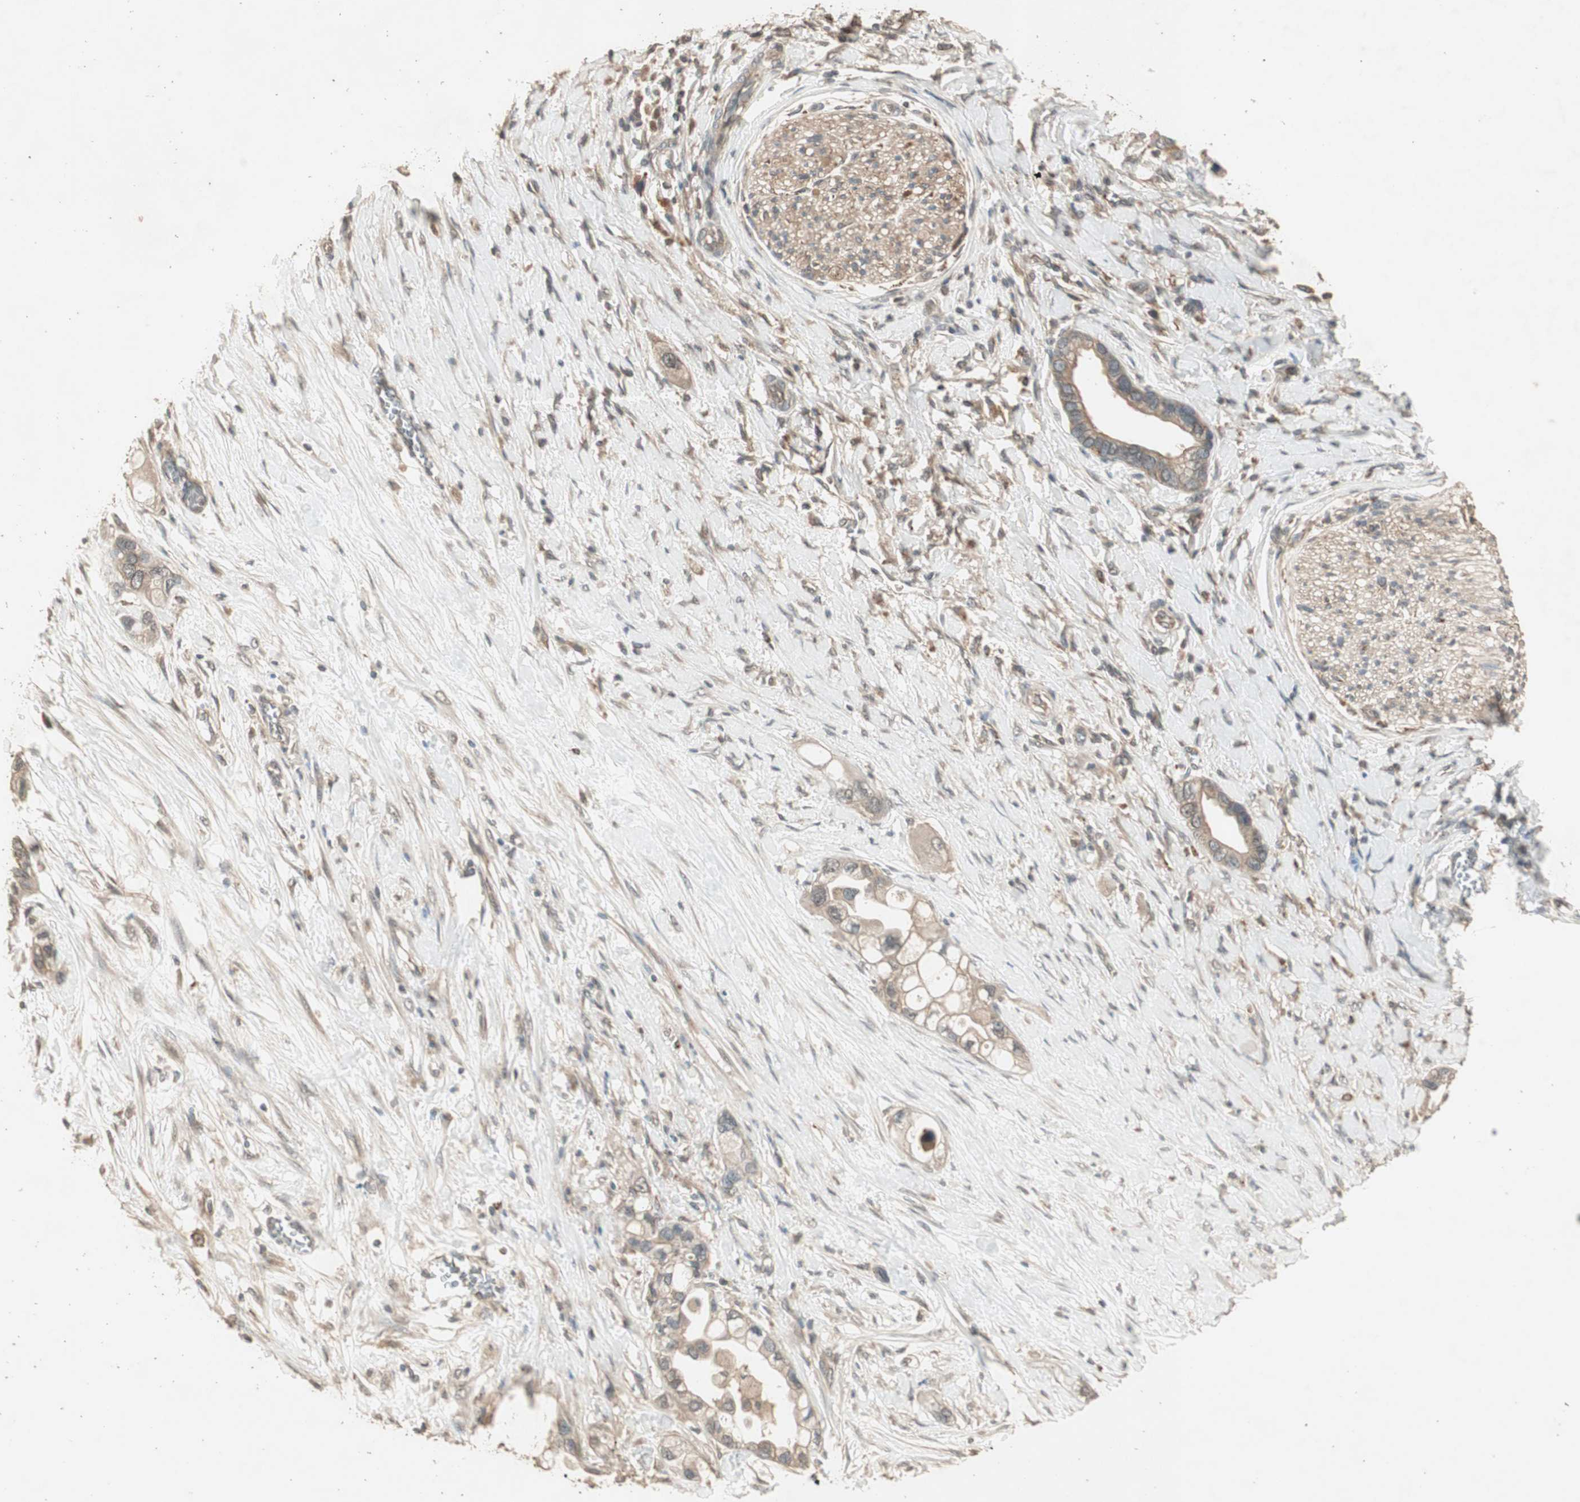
{"staining": {"intensity": "moderate", "quantity": ">75%", "location": "cytoplasmic/membranous"}, "tissue": "pancreatic cancer", "cell_type": "Tumor cells", "image_type": "cancer", "snomed": [{"axis": "morphology", "description": "Adenocarcinoma, NOS"}, {"axis": "topography", "description": "Pancreas"}], "caption": "Immunohistochemical staining of pancreatic adenocarcinoma shows moderate cytoplasmic/membranous protein expression in approximately >75% of tumor cells.", "gene": "UBAC1", "patient": {"sex": "female", "age": 77}}